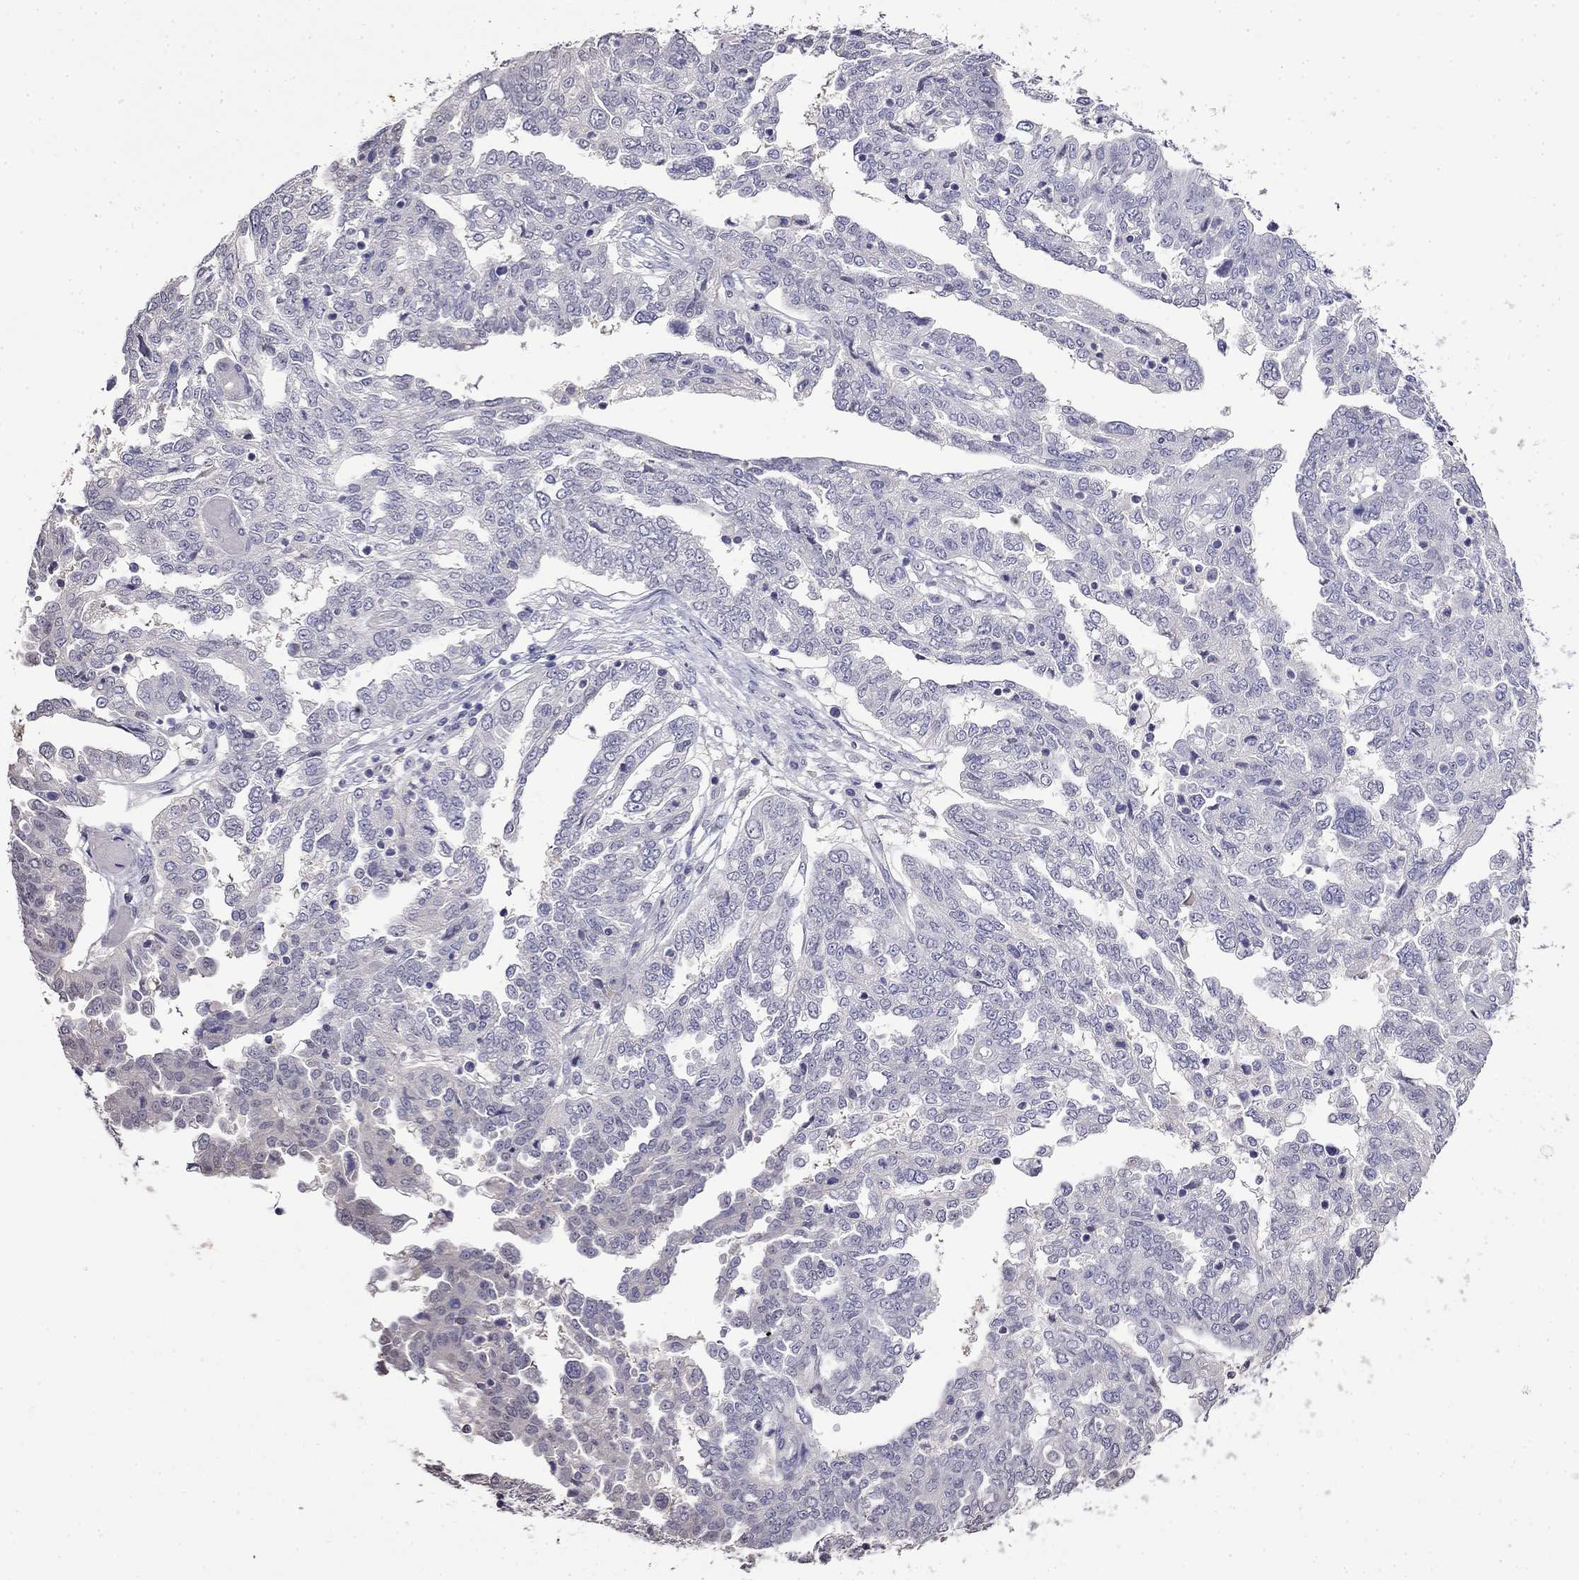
{"staining": {"intensity": "negative", "quantity": "none", "location": "none"}, "tissue": "ovarian cancer", "cell_type": "Tumor cells", "image_type": "cancer", "snomed": [{"axis": "morphology", "description": "Cystadenocarcinoma, serous, NOS"}, {"axis": "topography", "description": "Ovary"}], "caption": "This micrograph is of ovarian cancer stained with immunohistochemistry (IHC) to label a protein in brown with the nuclei are counter-stained blue. There is no positivity in tumor cells.", "gene": "GUCA1B", "patient": {"sex": "female", "age": 67}}